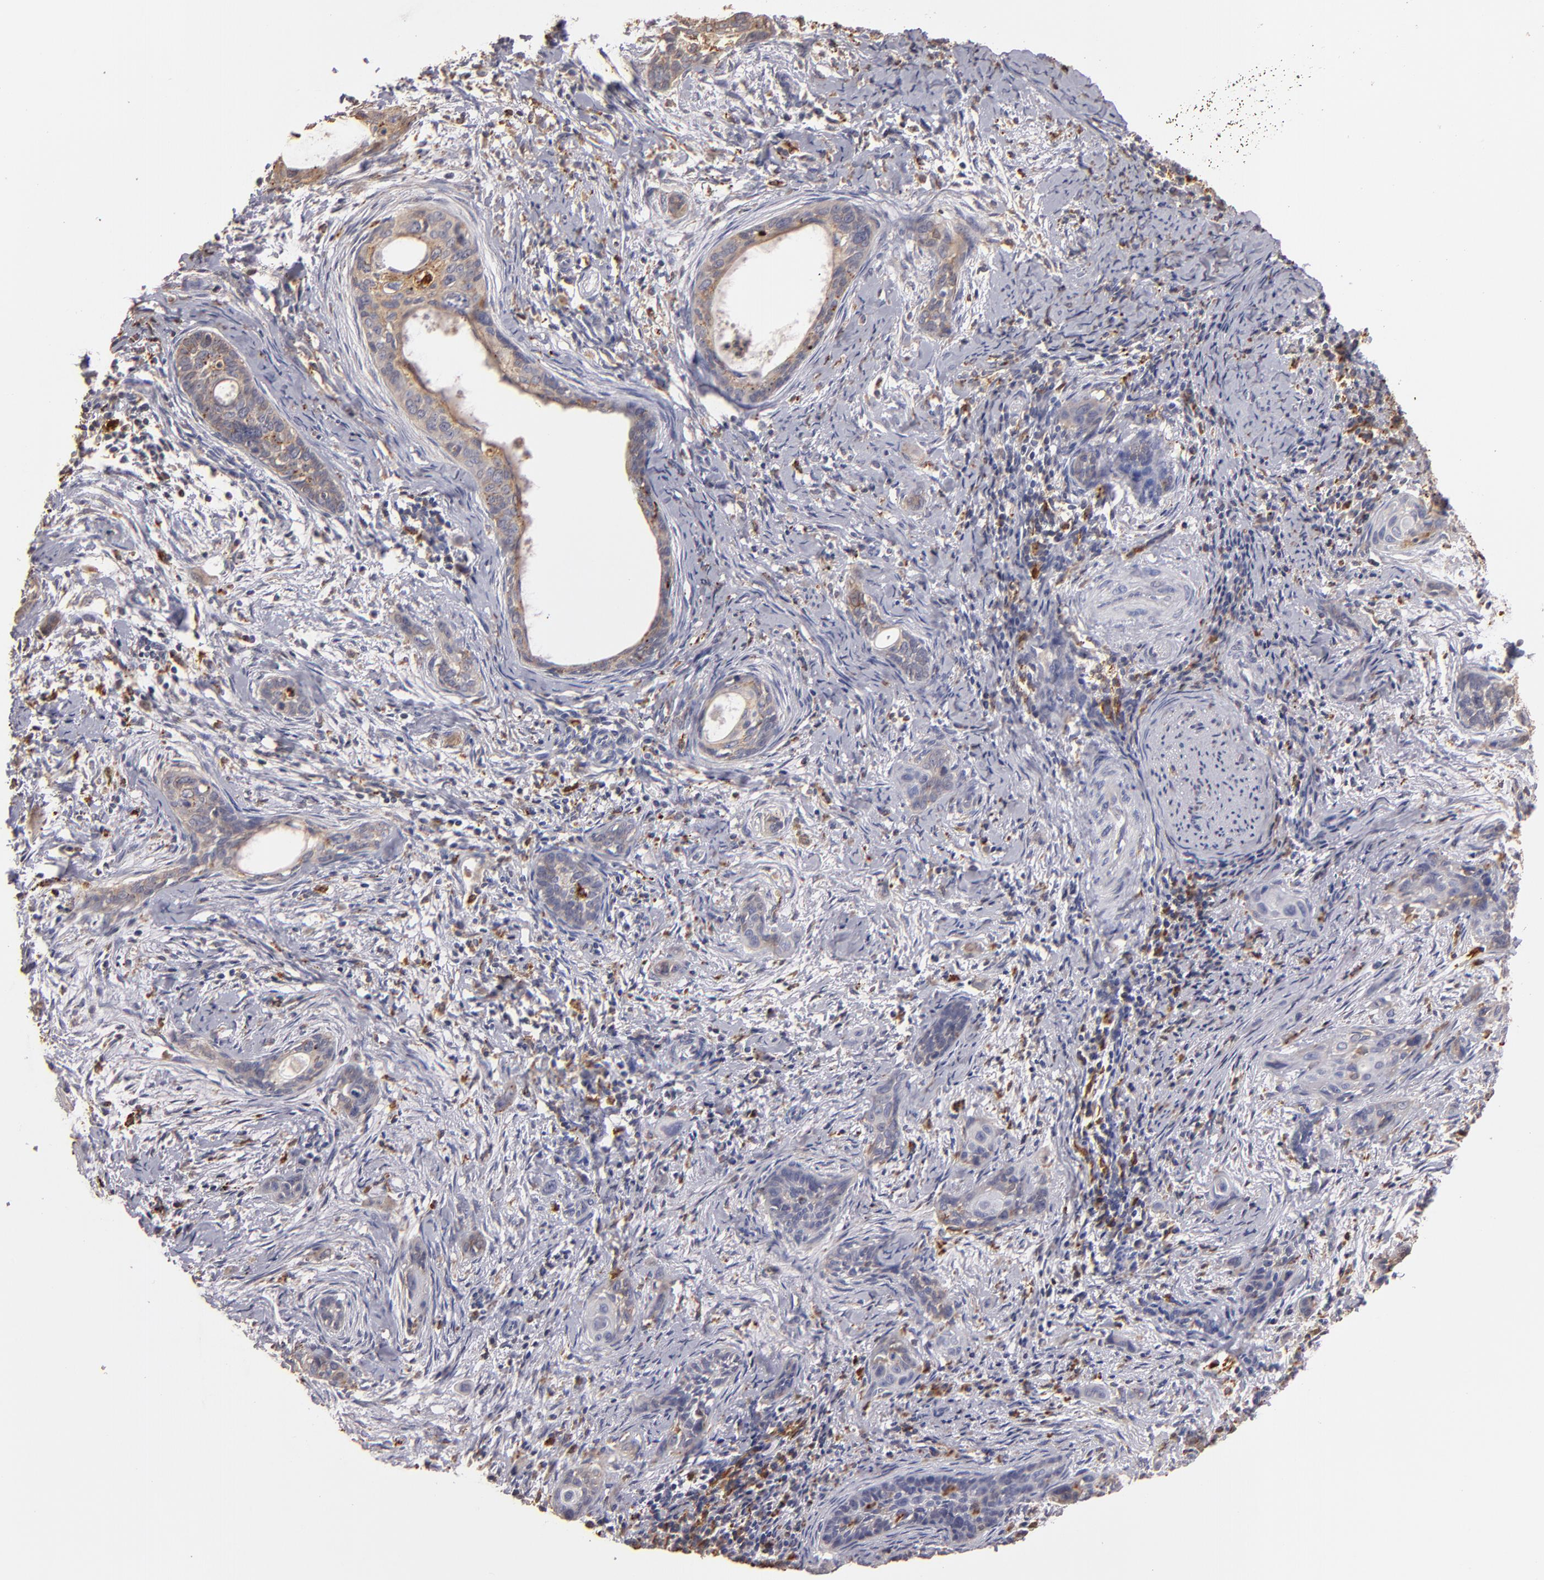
{"staining": {"intensity": "moderate", "quantity": ">75%", "location": "cytoplasmic/membranous"}, "tissue": "cervical cancer", "cell_type": "Tumor cells", "image_type": "cancer", "snomed": [{"axis": "morphology", "description": "Squamous cell carcinoma, NOS"}, {"axis": "topography", "description": "Cervix"}], "caption": "Approximately >75% of tumor cells in cervical cancer reveal moderate cytoplasmic/membranous protein positivity as visualized by brown immunohistochemical staining.", "gene": "TRAF1", "patient": {"sex": "female", "age": 33}}